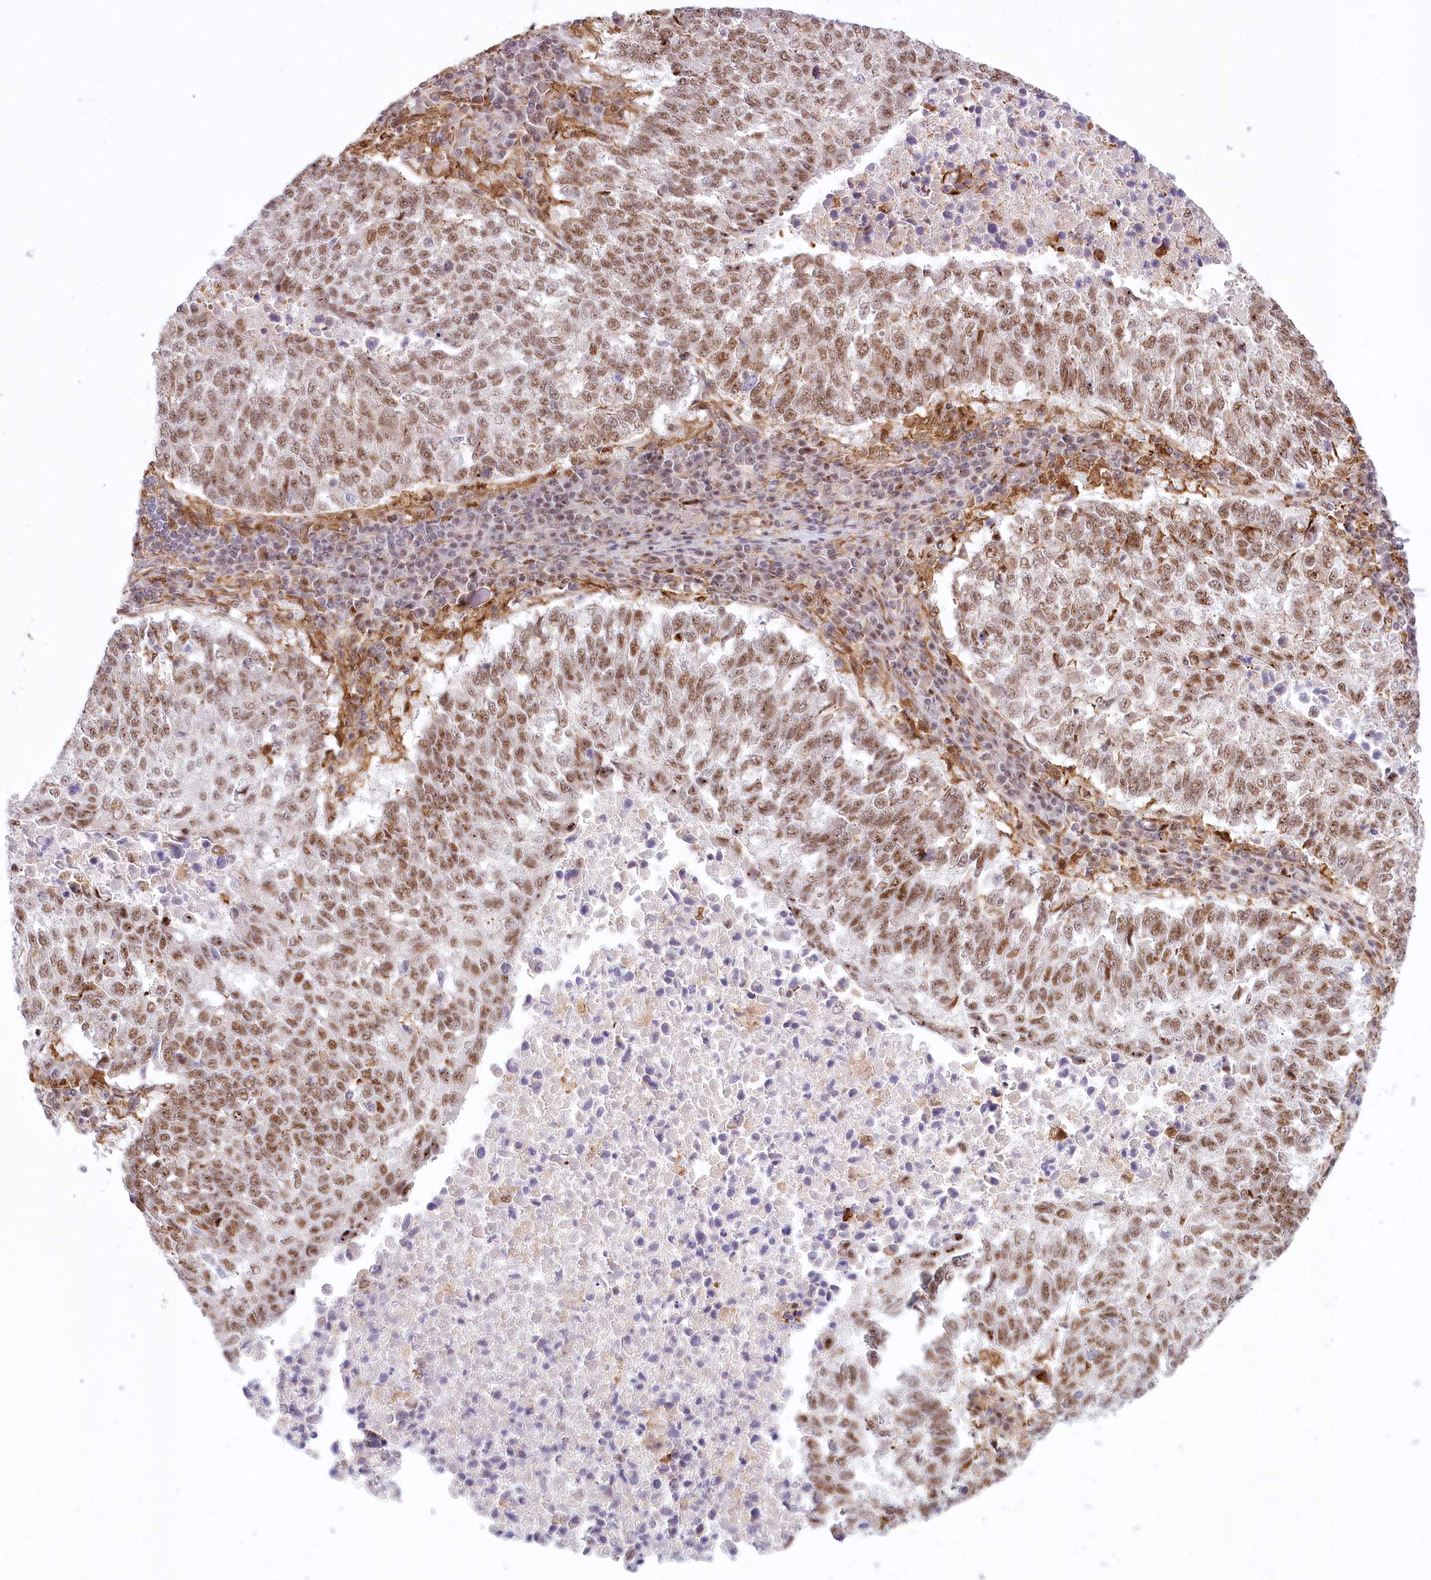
{"staining": {"intensity": "moderate", "quantity": ">75%", "location": "nuclear"}, "tissue": "lung cancer", "cell_type": "Tumor cells", "image_type": "cancer", "snomed": [{"axis": "morphology", "description": "Squamous cell carcinoma, NOS"}, {"axis": "topography", "description": "Lung"}], "caption": "There is medium levels of moderate nuclear expression in tumor cells of squamous cell carcinoma (lung), as demonstrated by immunohistochemical staining (brown color).", "gene": "TUBGCP2", "patient": {"sex": "male", "age": 73}}